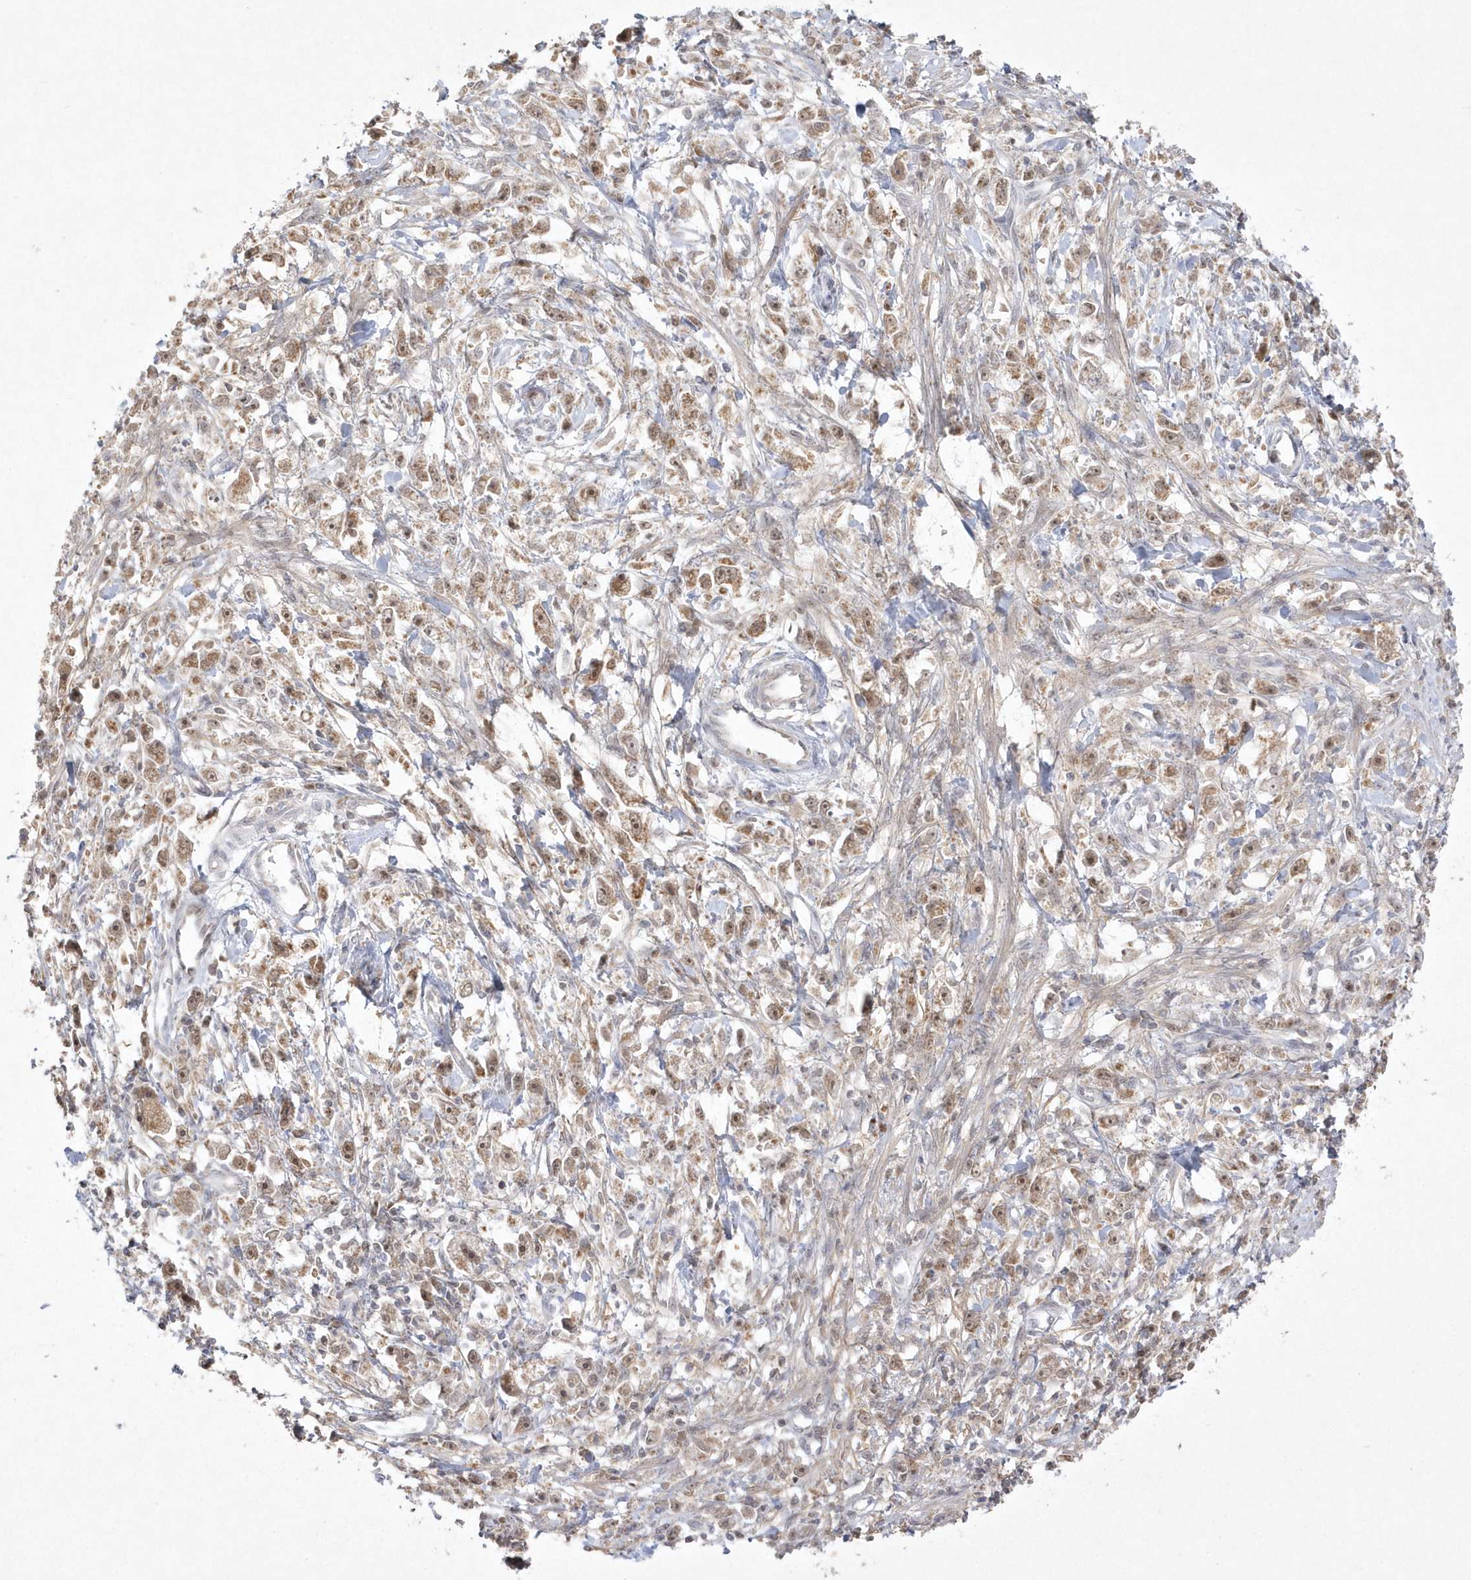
{"staining": {"intensity": "moderate", "quantity": ">75%", "location": "nuclear"}, "tissue": "stomach cancer", "cell_type": "Tumor cells", "image_type": "cancer", "snomed": [{"axis": "morphology", "description": "Adenocarcinoma, NOS"}, {"axis": "topography", "description": "Stomach"}], "caption": "IHC of human stomach adenocarcinoma reveals medium levels of moderate nuclear positivity in about >75% of tumor cells. The protein is stained brown, and the nuclei are stained in blue (DAB IHC with brightfield microscopy, high magnification).", "gene": "CPSF3", "patient": {"sex": "female", "age": 59}}